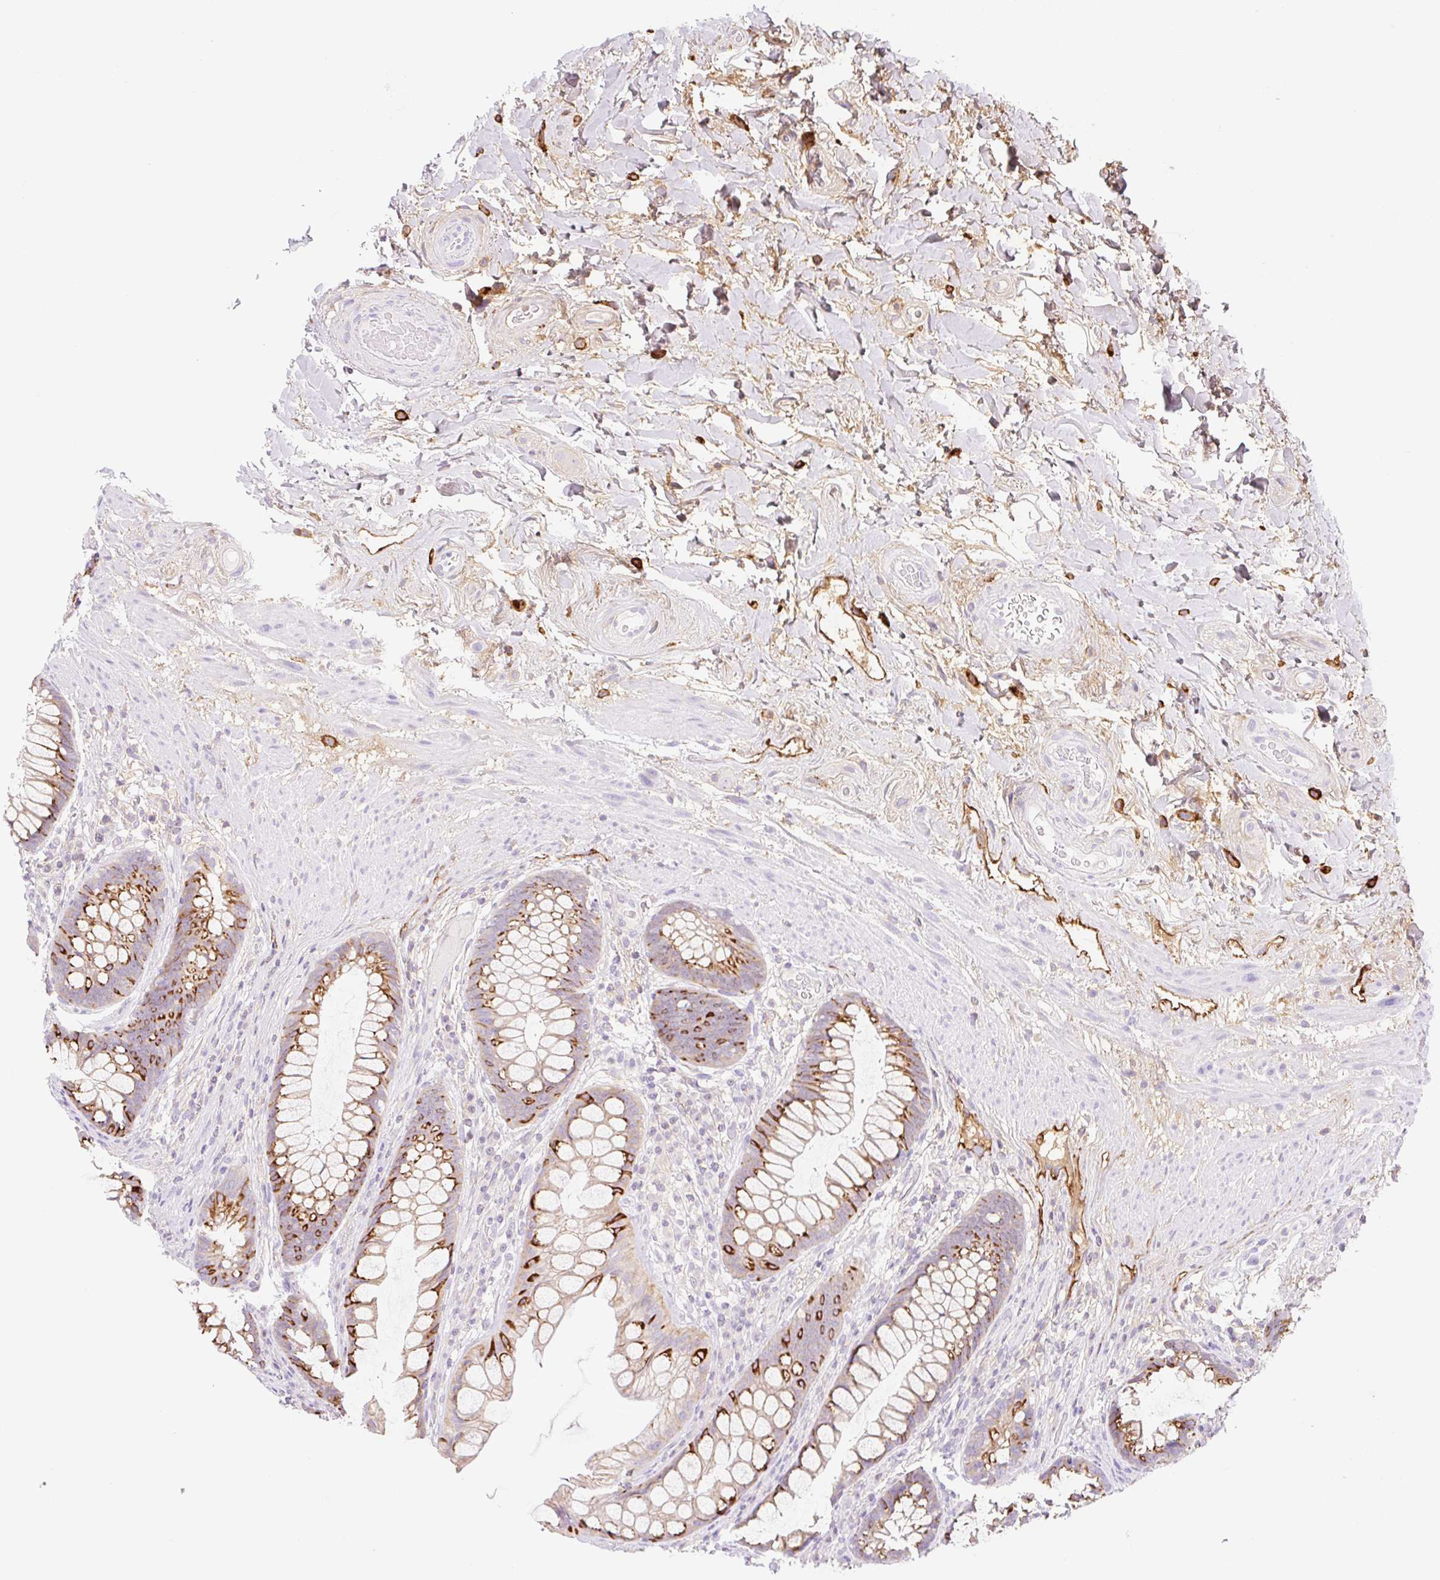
{"staining": {"intensity": "strong", "quantity": "25%-75%", "location": "cytoplasmic/membranous"}, "tissue": "rectum", "cell_type": "Glandular cells", "image_type": "normal", "snomed": [{"axis": "morphology", "description": "Normal tissue, NOS"}, {"axis": "topography", "description": "Rectum"}], "caption": "Glandular cells exhibit high levels of strong cytoplasmic/membranous positivity in about 25%-75% of cells in unremarkable human rectum.", "gene": "LYVE1", "patient": {"sex": "male", "age": 74}}